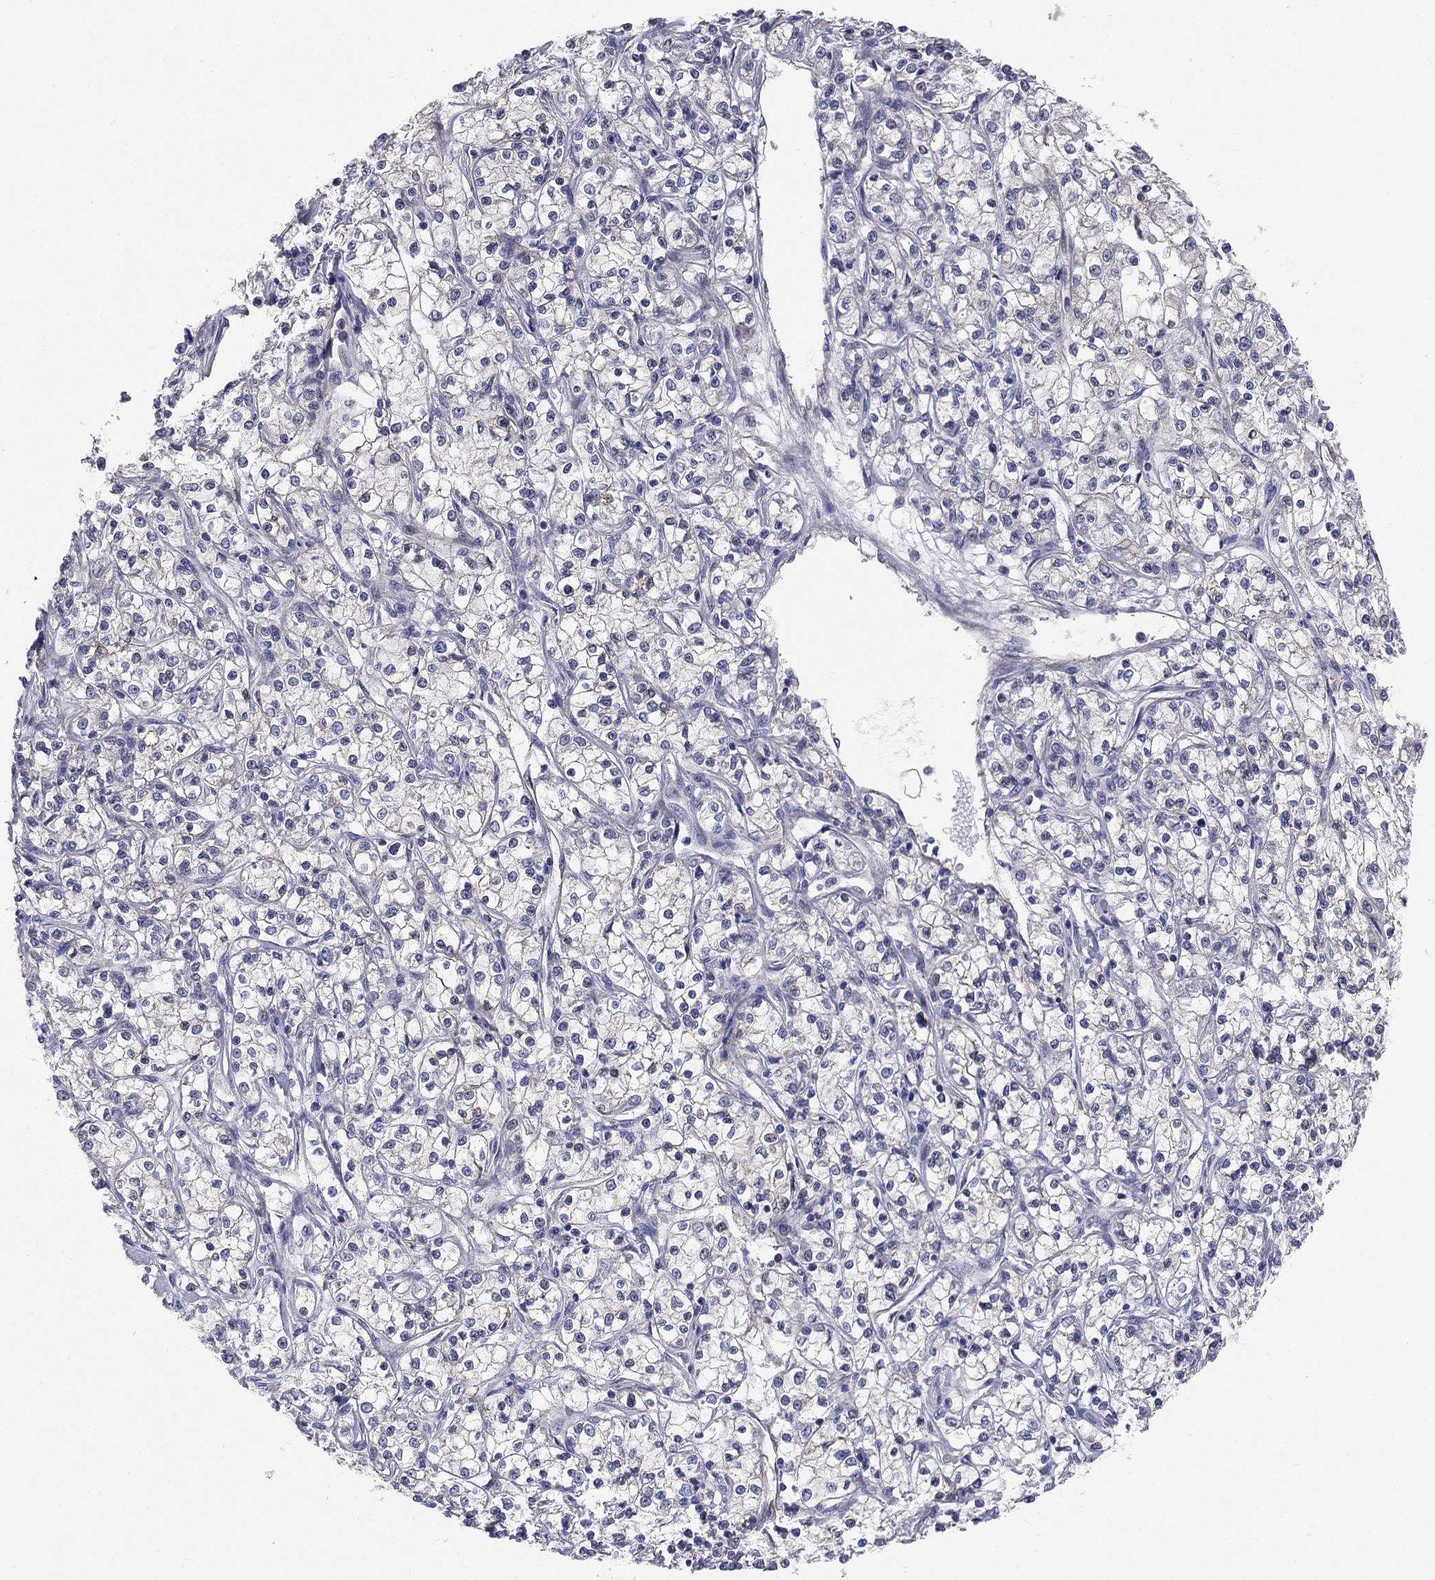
{"staining": {"intensity": "negative", "quantity": "none", "location": "none"}, "tissue": "renal cancer", "cell_type": "Tumor cells", "image_type": "cancer", "snomed": [{"axis": "morphology", "description": "Adenocarcinoma, NOS"}, {"axis": "topography", "description": "Kidney"}], "caption": "Immunohistochemical staining of human renal adenocarcinoma shows no significant staining in tumor cells.", "gene": "EMP2", "patient": {"sex": "female", "age": 59}}